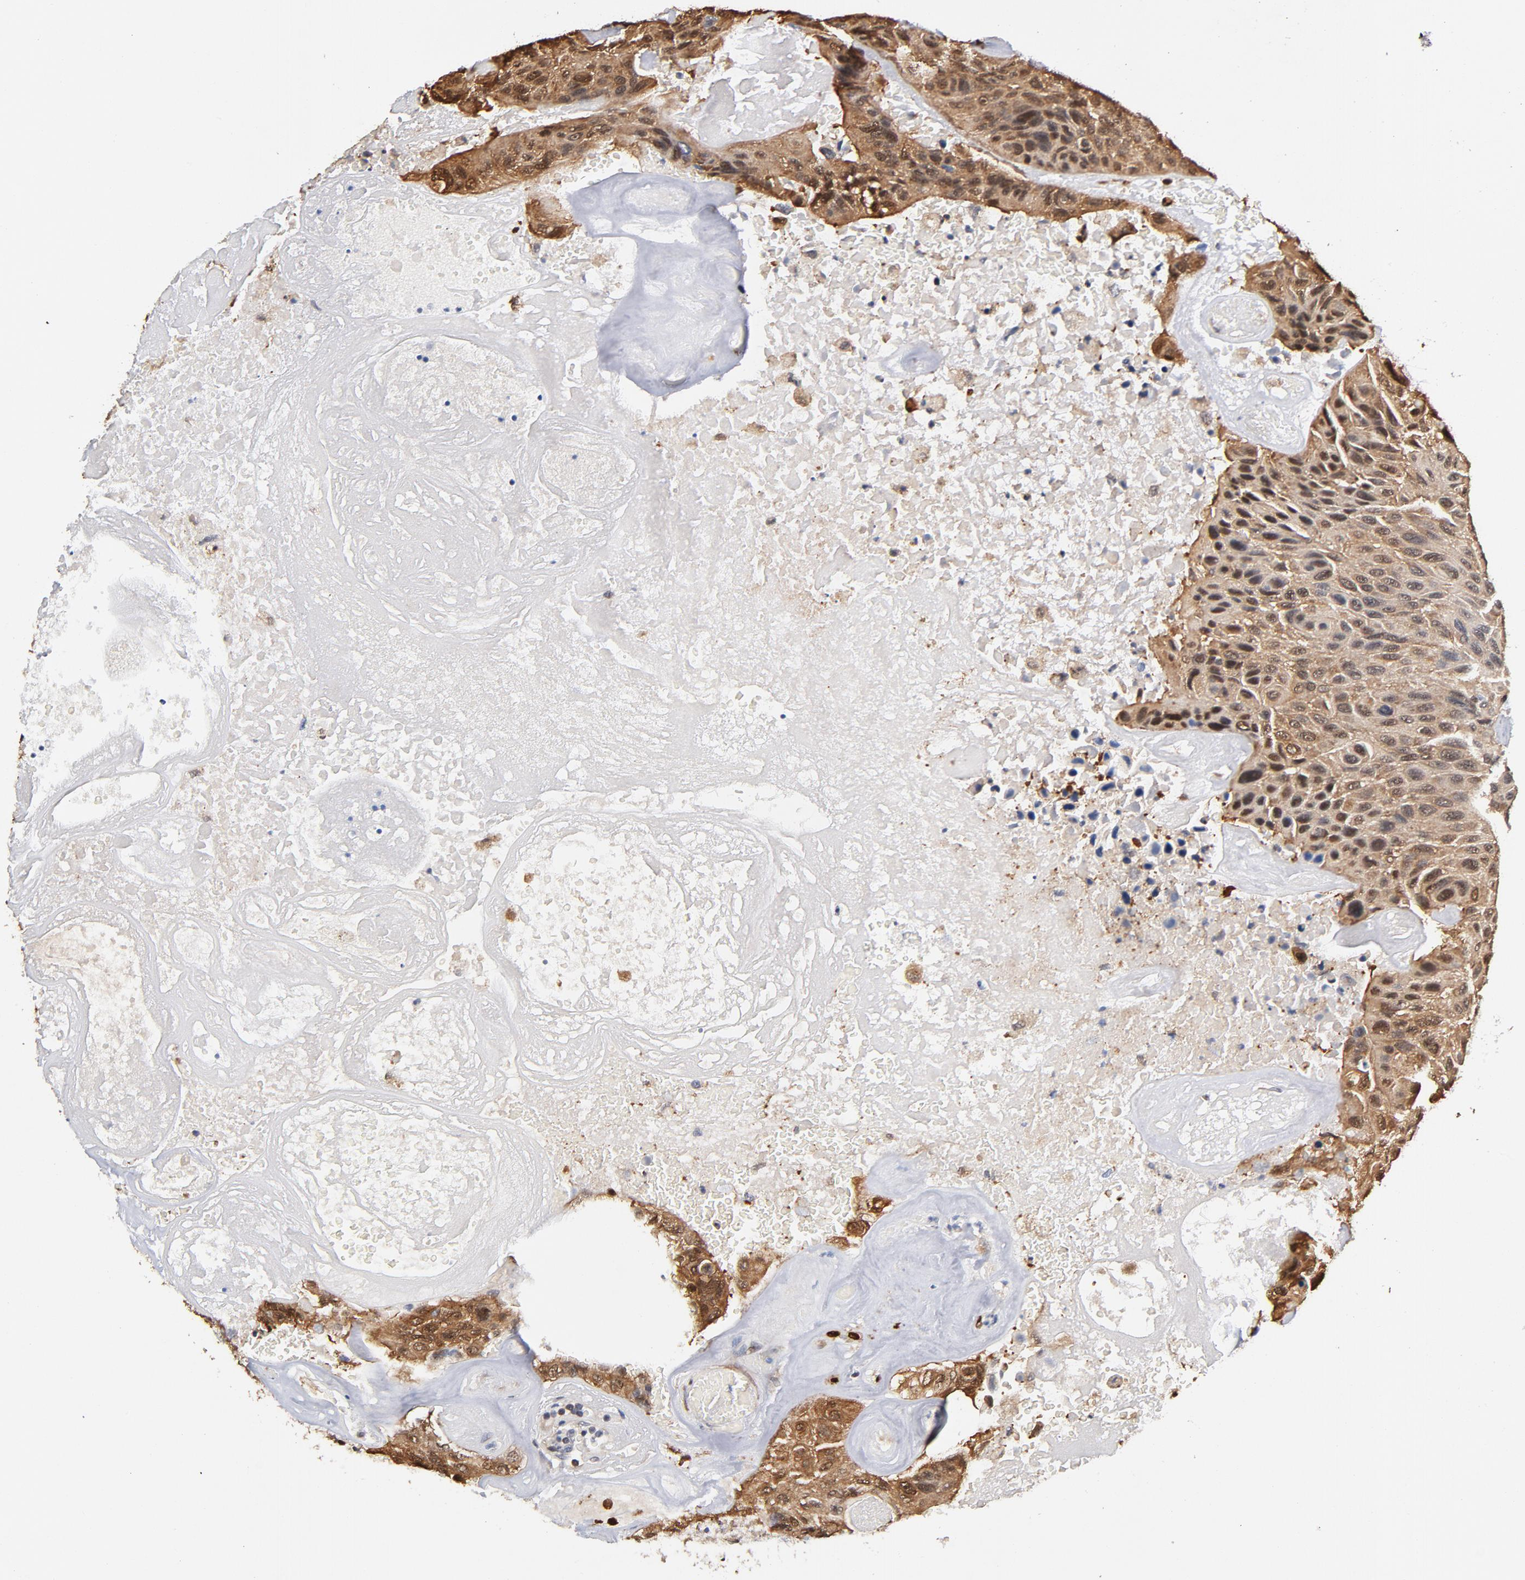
{"staining": {"intensity": "strong", "quantity": ">75%", "location": "cytoplasmic/membranous"}, "tissue": "urothelial cancer", "cell_type": "Tumor cells", "image_type": "cancer", "snomed": [{"axis": "morphology", "description": "Urothelial carcinoma, High grade"}, {"axis": "topography", "description": "Urinary bladder"}], "caption": "This micrograph reveals urothelial carcinoma (high-grade) stained with IHC to label a protein in brown. The cytoplasmic/membranous of tumor cells show strong positivity for the protein. Nuclei are counter-stained blue.", "gene": "MIF", "patient": {"sex": "male", "age": 66}}